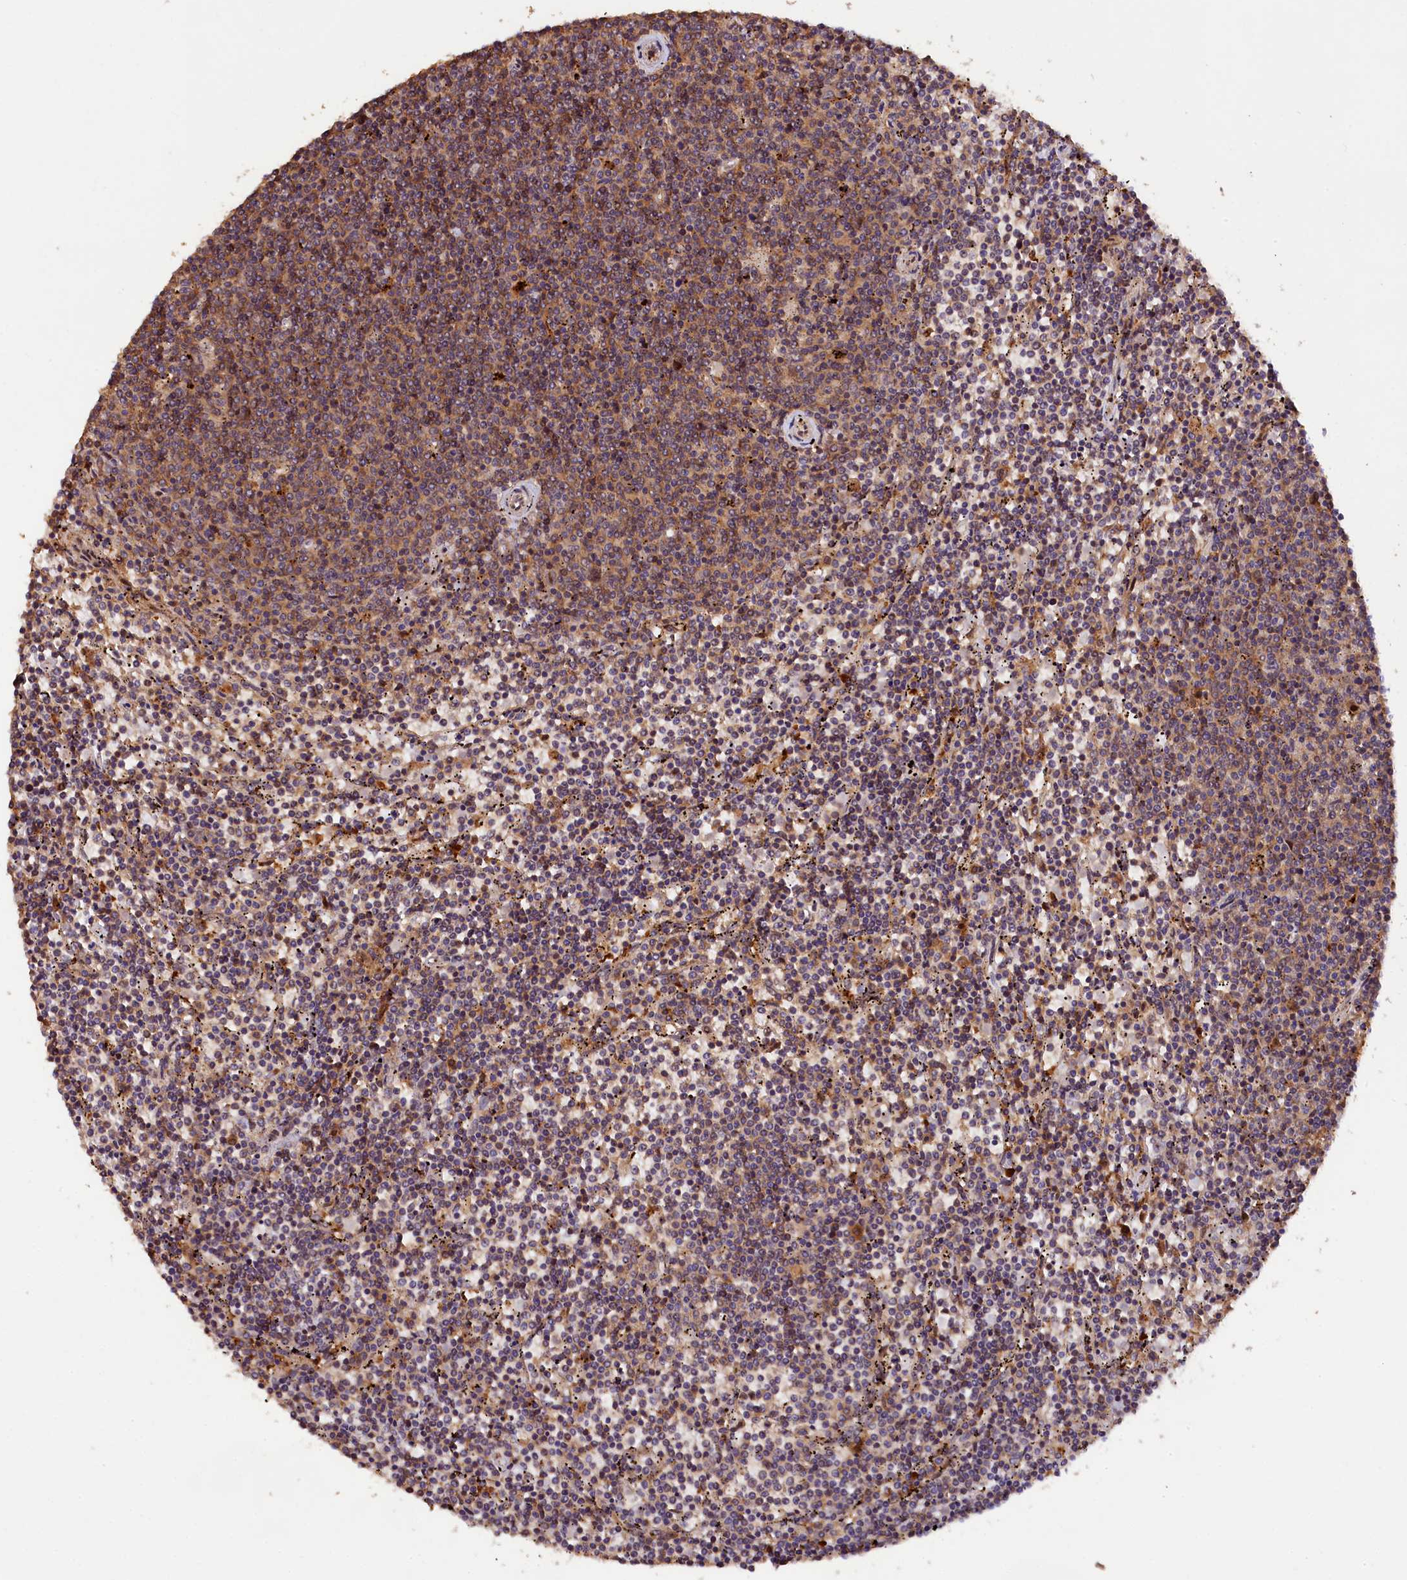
{"staining": {"intensity": "moderate", "quantity": "25%-75%", "location": "cytoplasmic/membranous"}, "tissue": "lymphoma", "cell_type": "Tumor cells", "image_type": "cancer", "snomed": [{"axis": "morphology", "description": "Malignant lymphoma, non-Hodgkin's type, Low grade"}, {"axis": "topography", "description": "Spleen"}], "caption": "Protein staining exhibits moderate cytoplasmic/membranous expression in about 25%-75% of tumor cells in lymphoma.", "gene": "PHAF1", "patient": {"sex": "female", "age": 50}}